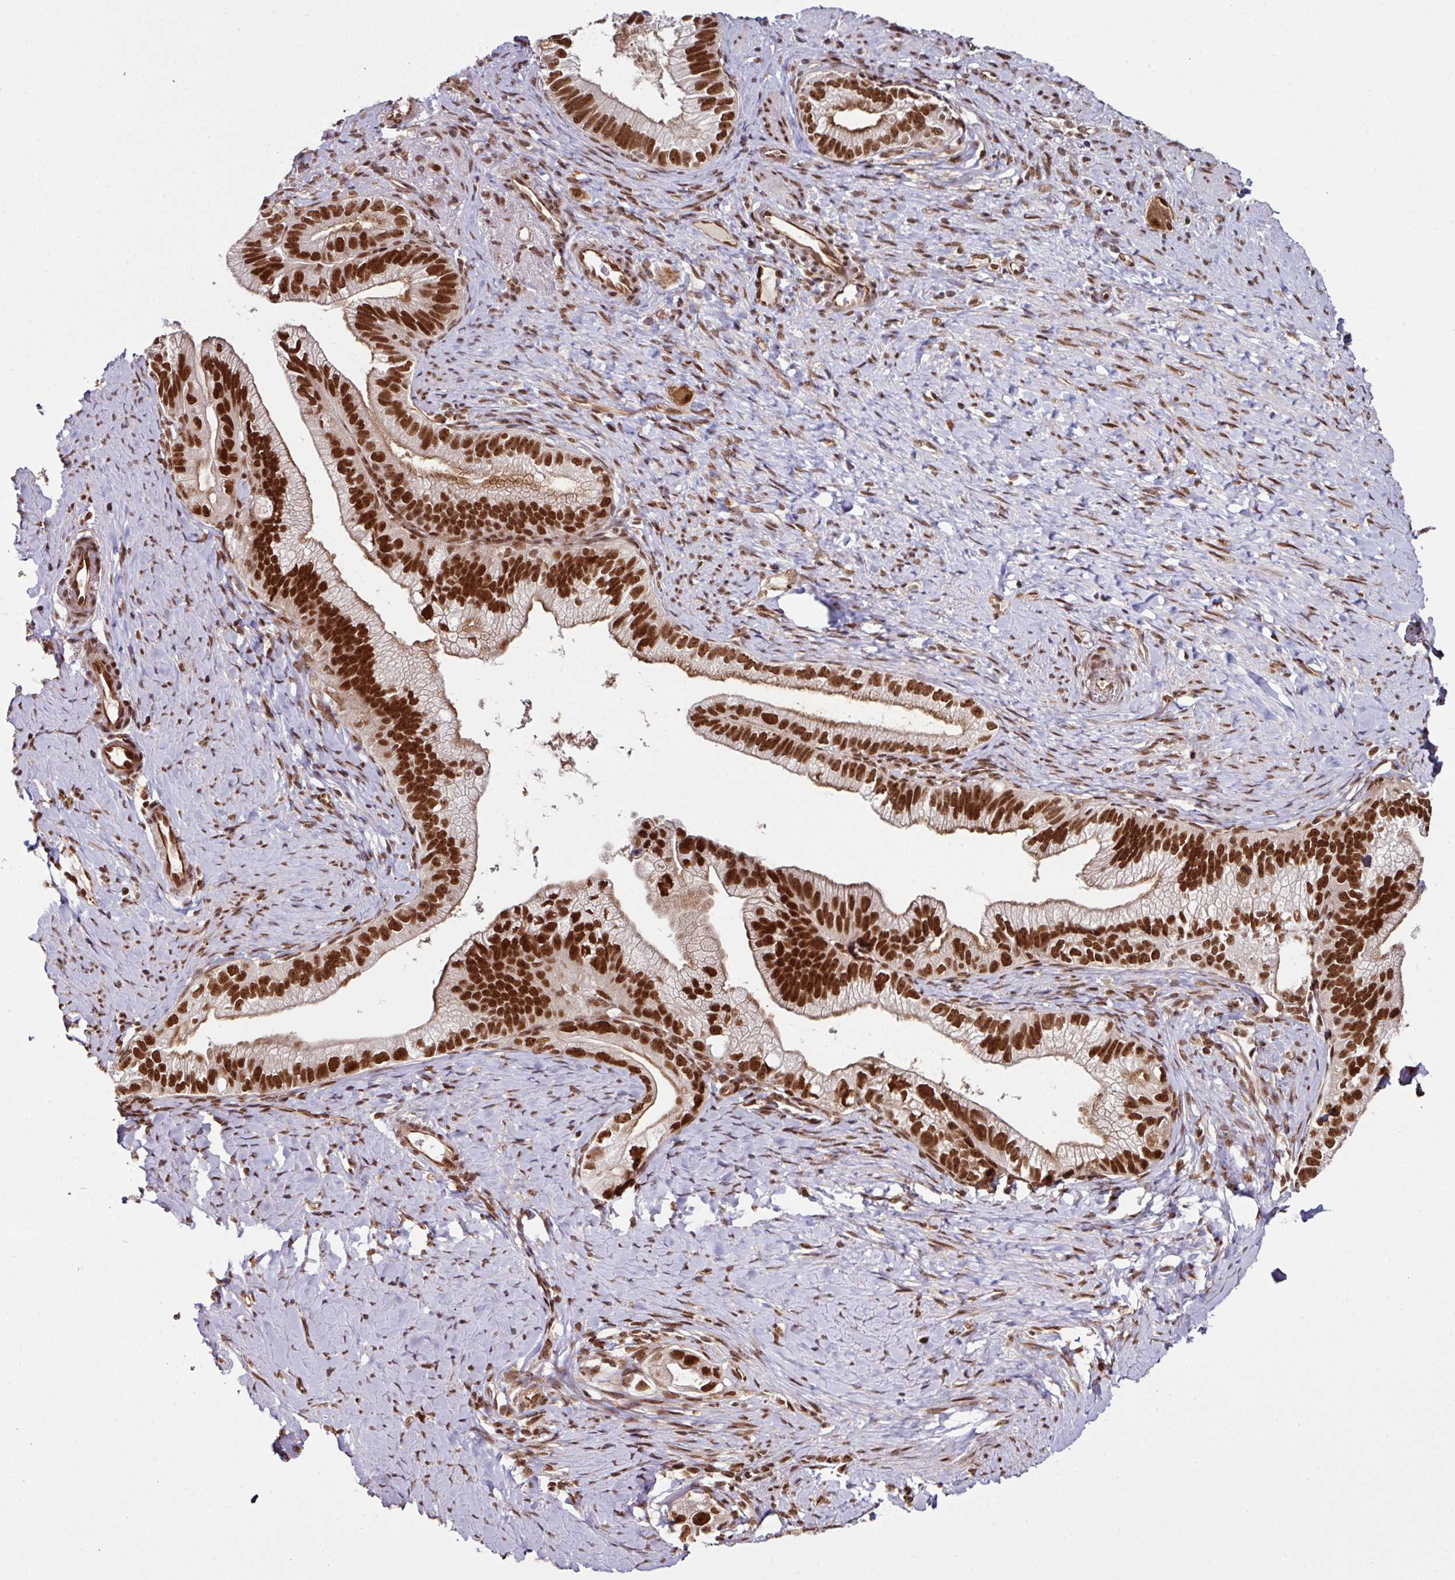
{"staining": {"intensity": "strong", "quantity": ">75%", "location": "cytoplasmic/membranous,nuclear"}, "tissue": "pancreatic cancer", "cell_type": "Tumor cells", "image_type": "cancer", "snomed": [{"axis": "morphology", "description": "Adenocarcinoma, NOS"}, {"axis": "topography", "description": "Pancreas"}], "caption": "The histopathology image exhibits a brown stain indicating the presence of a protein in the cytoplasmic/membranous and nuclear of tumor cells in pancreatic cancer. The staining was performed using DAB (3,3'-diaminobenzidine), with brown indicating positive protein expression. Nuclei are stained blue with hematoxylin.", "gene": "MORF4L2", "patient": {"sex": "male", "age": 70}}